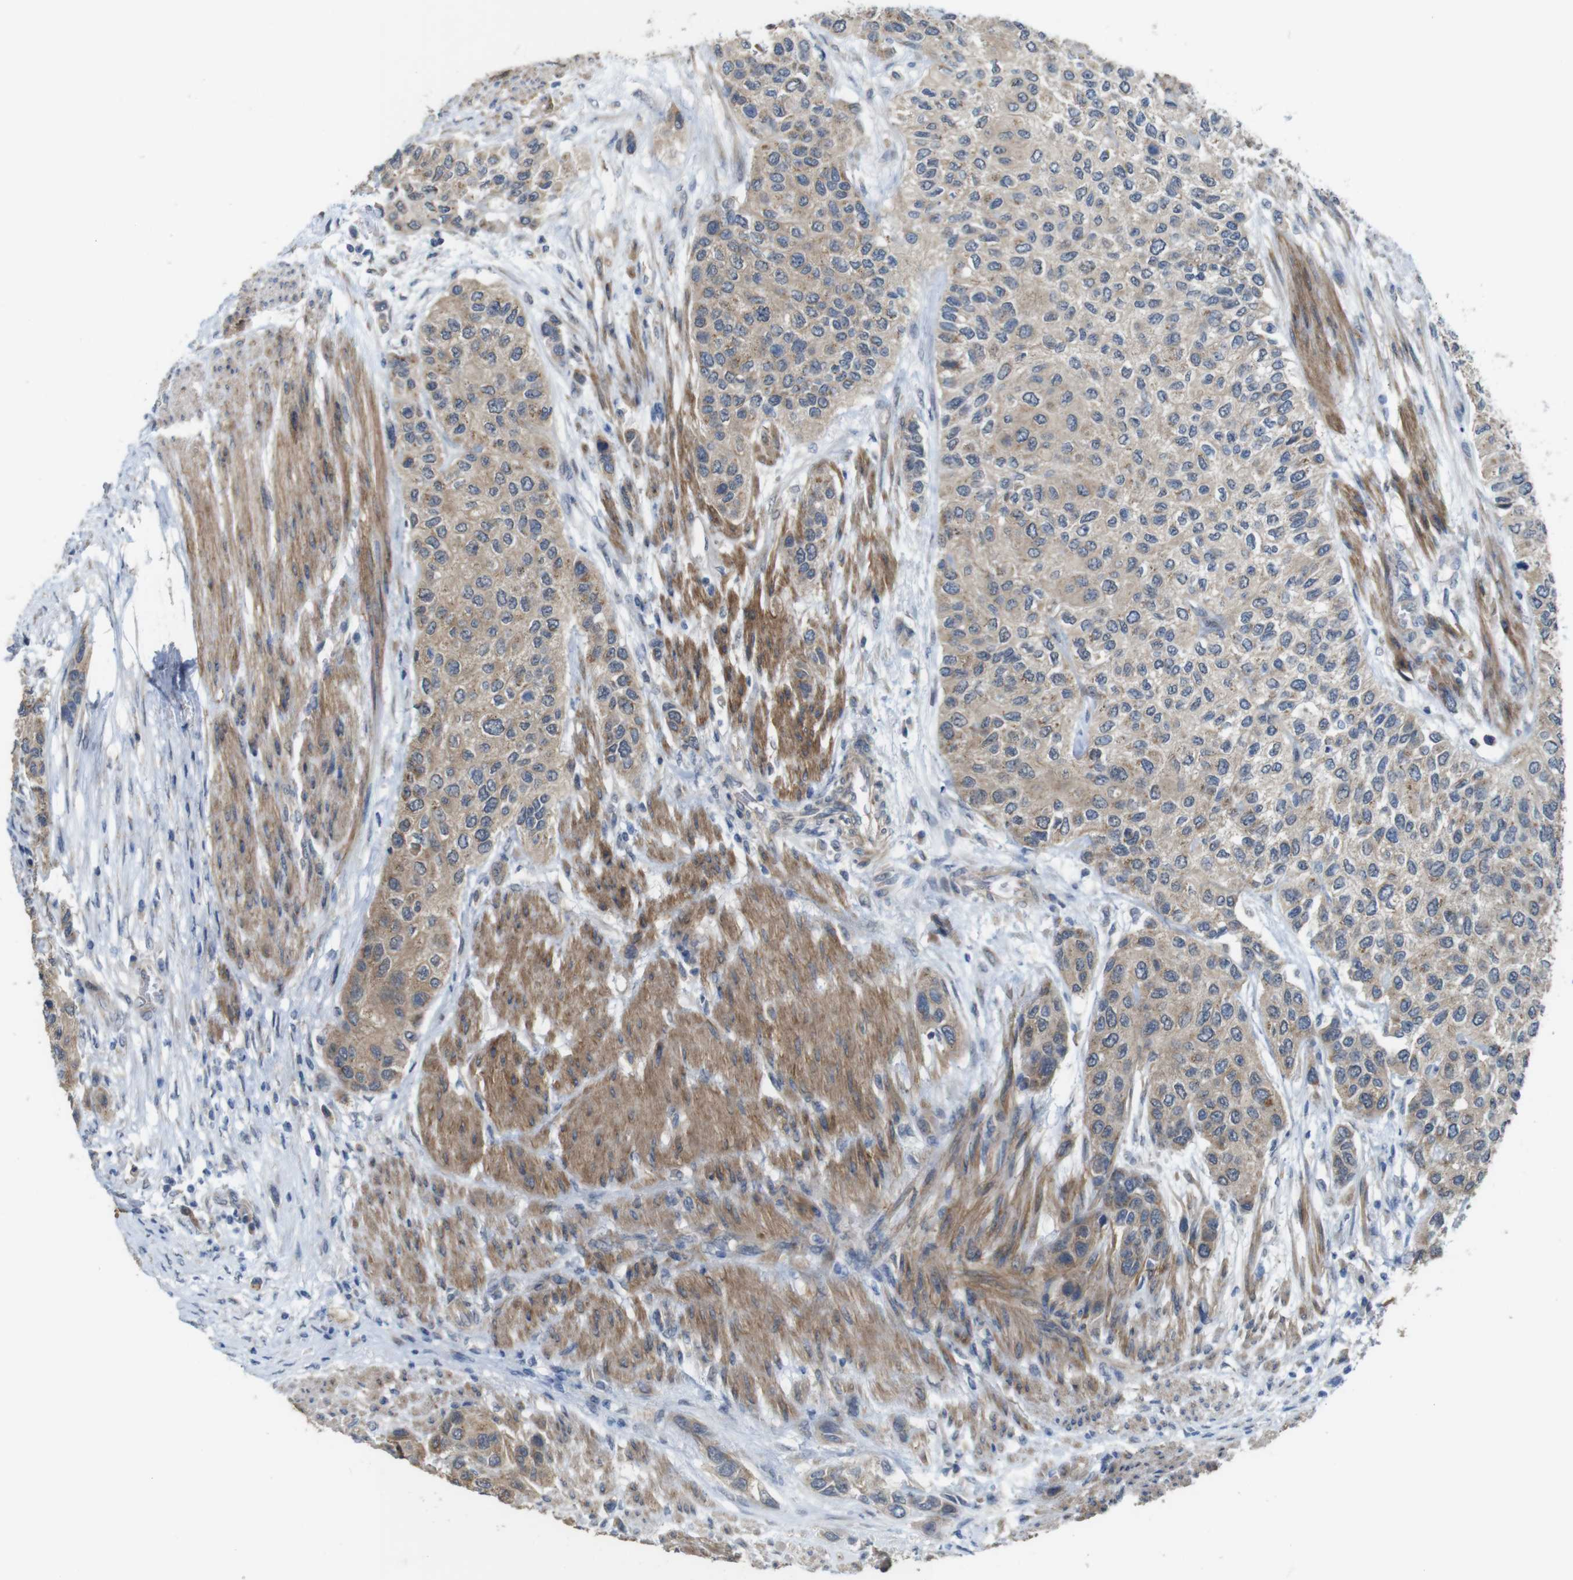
{"staining": {"intensity": "moderate", "quantity": "25%-75%", "location": "cytoplasmic/membranous"}, "tissue": "urothelial cancer", "cell_type": "Tumor cells", "image_type": "cancer", "snomed": [{"axis": "morphology", "description": "Urothelial carcinoma, High grade"}, {"axis": "topography", "description": "Urinary bladder"}], "caption": "Immunohistochemistry of human urothelial cancer reveals medium levels of moderate cytoplasmic/membranous positivity in approximately 25%-75% of tumor cells. The protein of interest is shown in brown color, while the nuclei are stained blue.", "gene": "CDC34", "patient": {"sex": "female", "age": 56}}